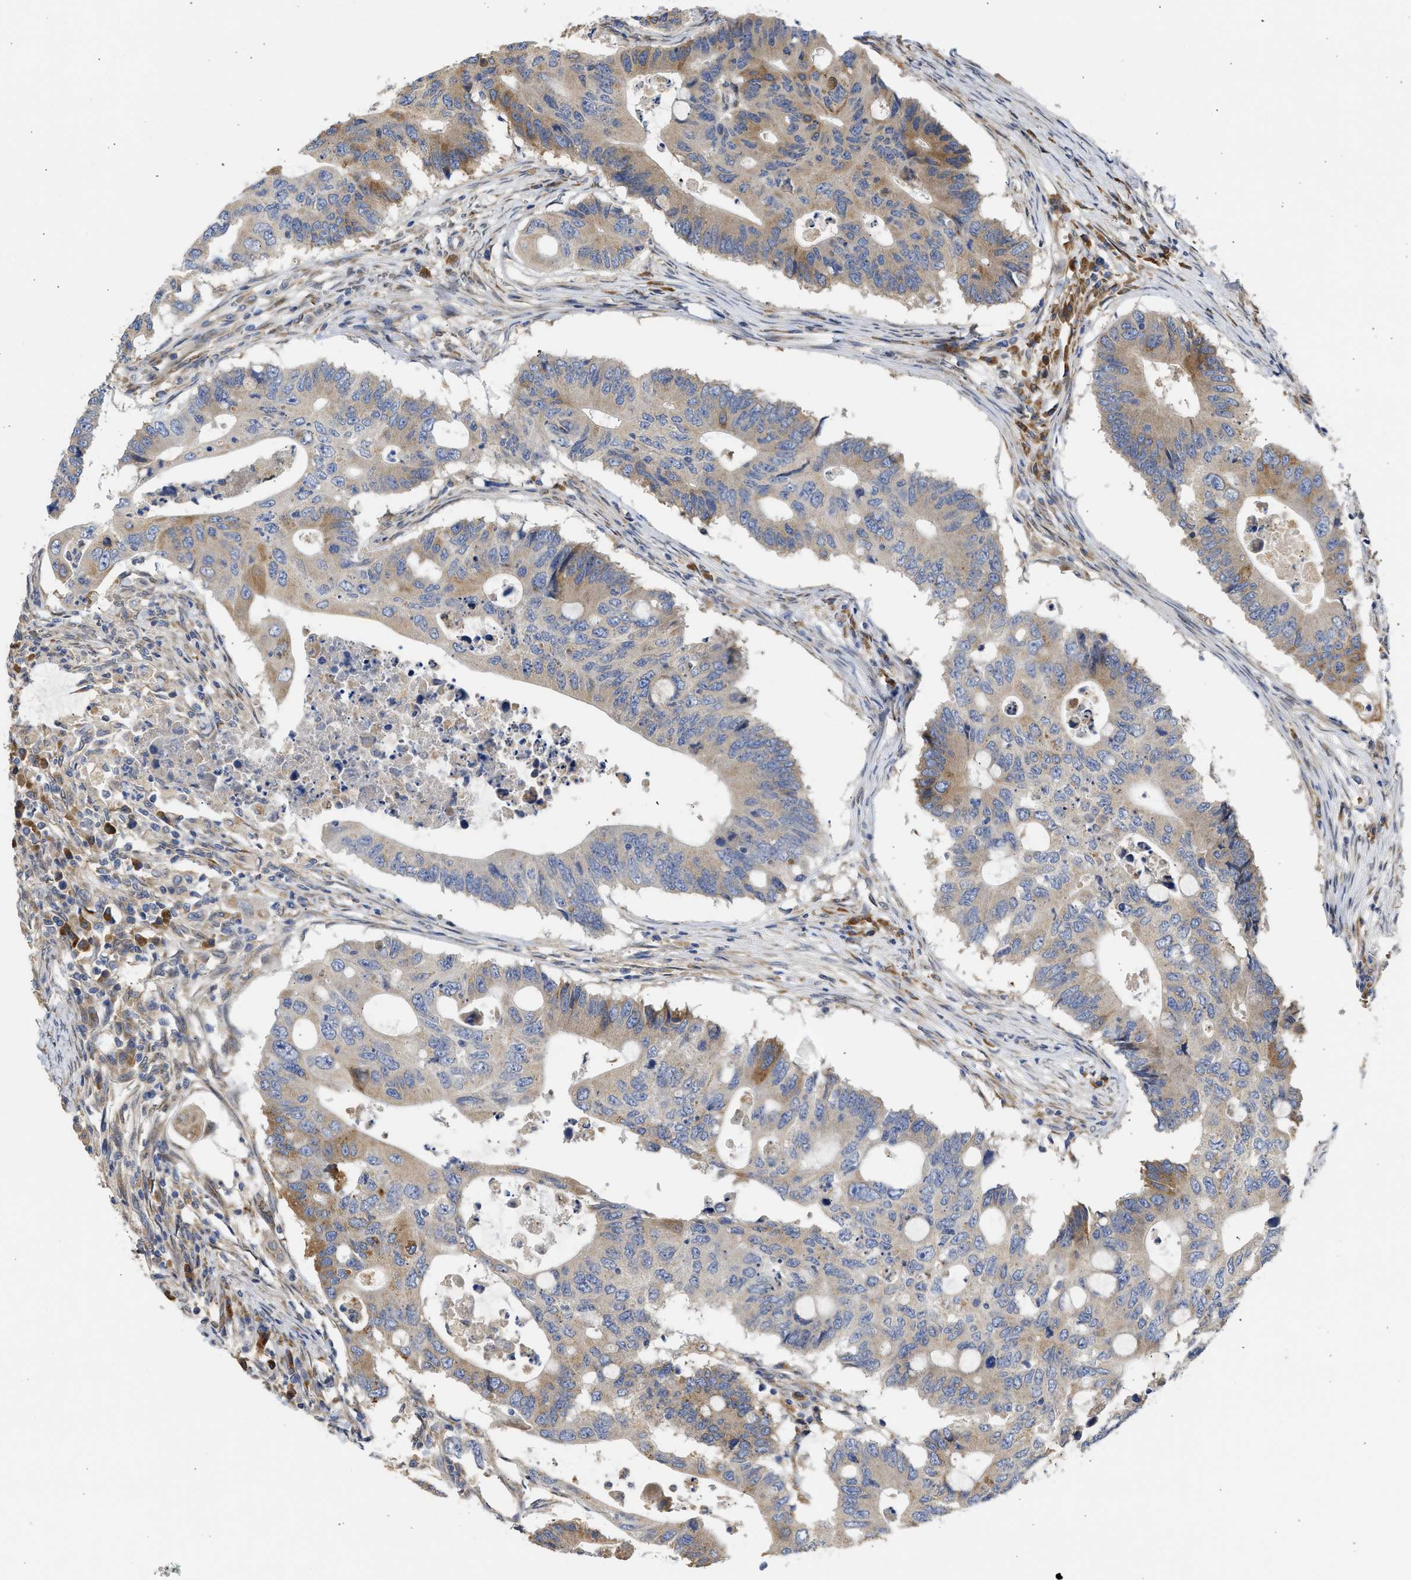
{"staining": {"intensity": "moderate", "quantity": "<25%", "location": "cytoplasmic/membranous"}, "tissue": "colorectal cancer", "cell_type": "Tumor cells", "image_type": "cancer", "snomed": [{"axis": "morphology", "description": "Adenocarcinoma, NOS"}, {"axis": "topography", "description": "Colon"}], "caption": "Immunohistochemistry (IHC) staining of colorectal cancer, which reveals low levels of moderate cytoplasmic/membranous expression in about <25% of tumor cells indicating moderate cytoplasmic/membranous protein expression. The staining was performed using DAB (brown) for protein detection and nuclei were counterstained in hematoxylin (blue).", "gene": "TMED1", "patient": {"sex": "male", "age": 71}}